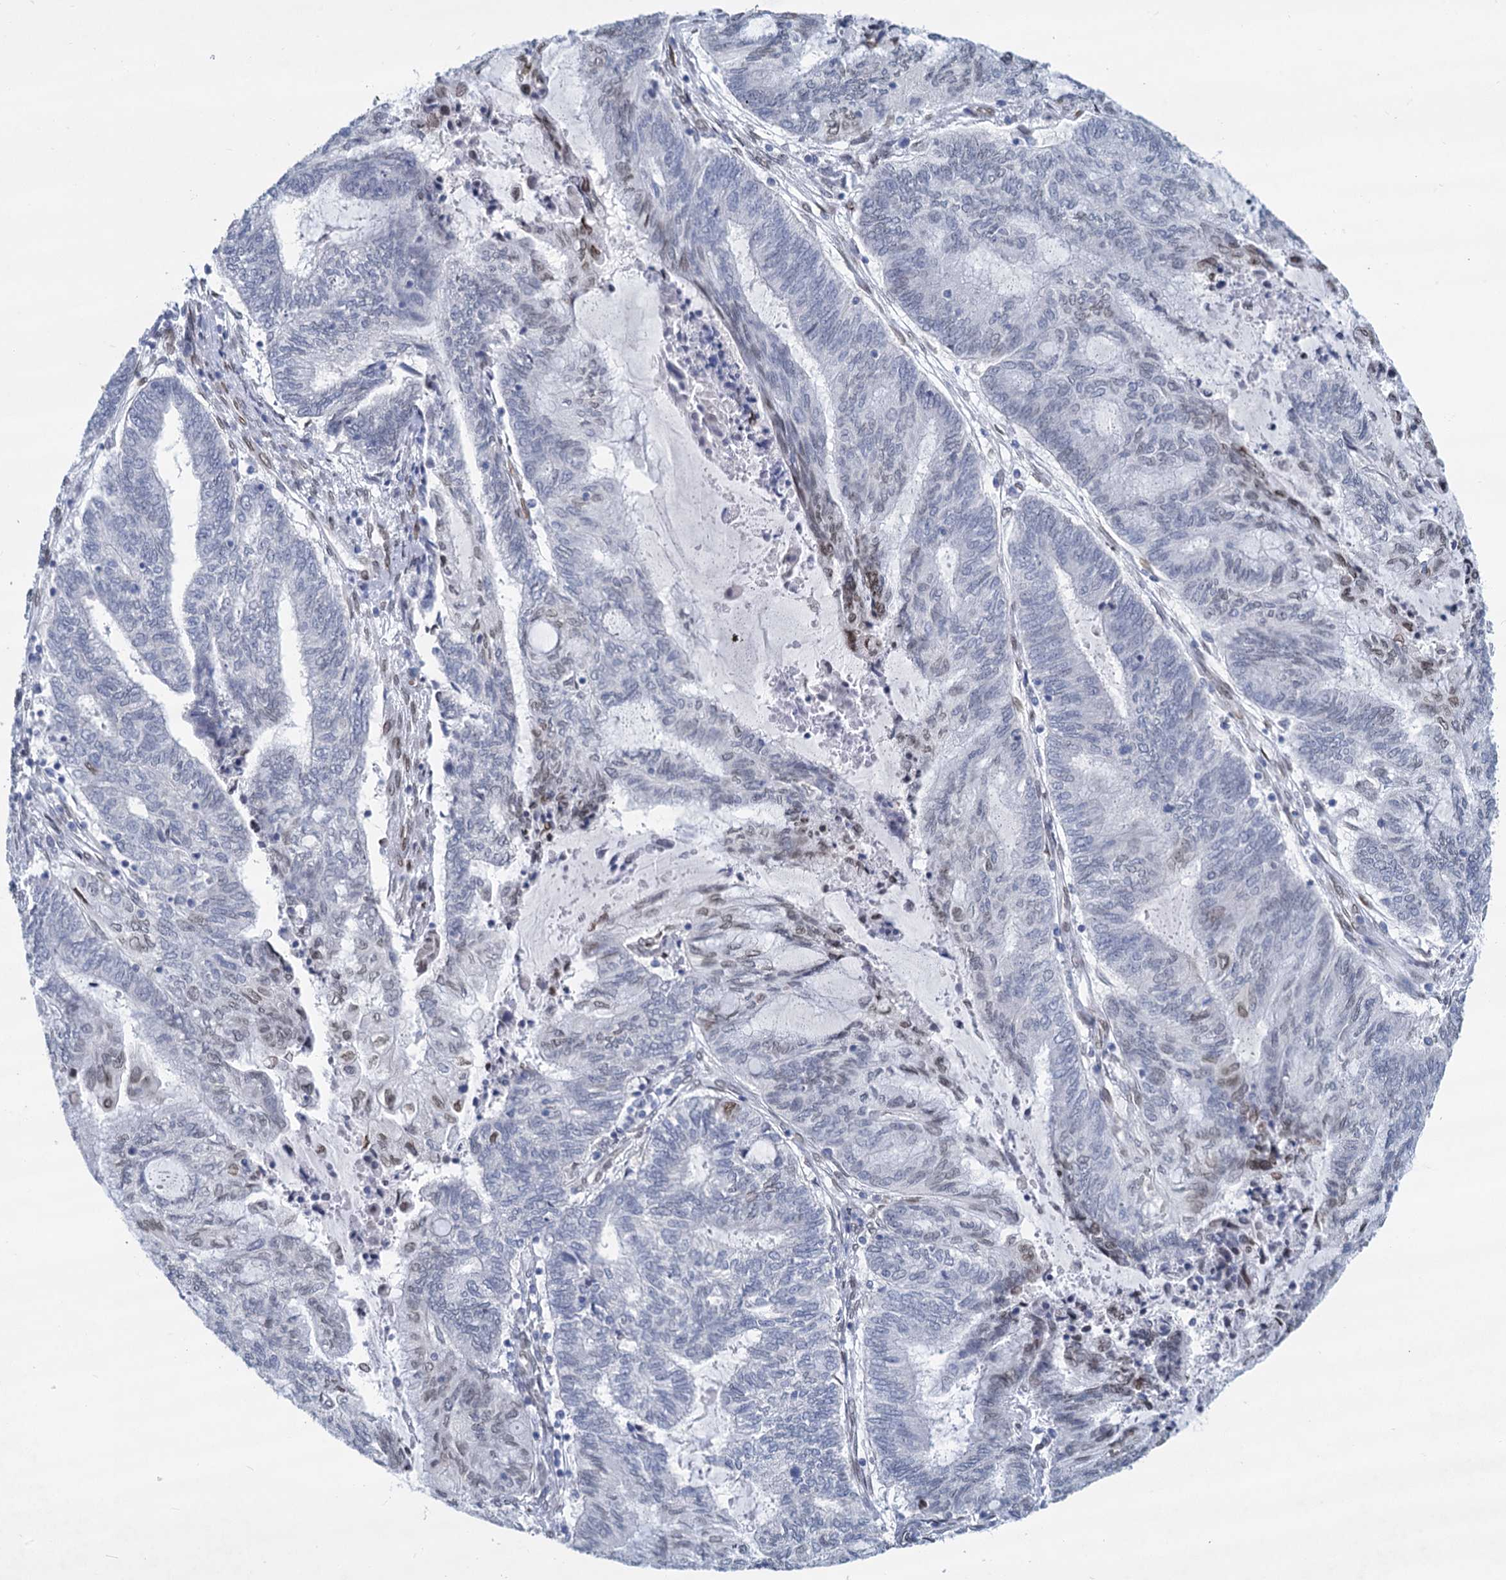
{"staining": {"intensity": "negative", "quantity": "none", "location": "none"}, "tissue": "endometrial cancer", "cell_type": "Tumor cells", "image_type": "cancer", "snomed": [{"axis": "morphology", "description": "Adenocarcinoma, NOS"}, {"axis": "topography", "description": "Uterus"}, {"axis": "topography", "description": "Endometrium"}], "caption": "The immunohistochemistry (IHC) photomicrograph has no significant positivity in tumor cells of adenocarcinoma (endometrial) tissue. Brightfield microscopy of immunohistochemistry stained with DAB (brown) and hematoxylin (blue), captured at high magnification.", "gene": "PRSS35", "patient": {"sex": "female", "age": 70}}